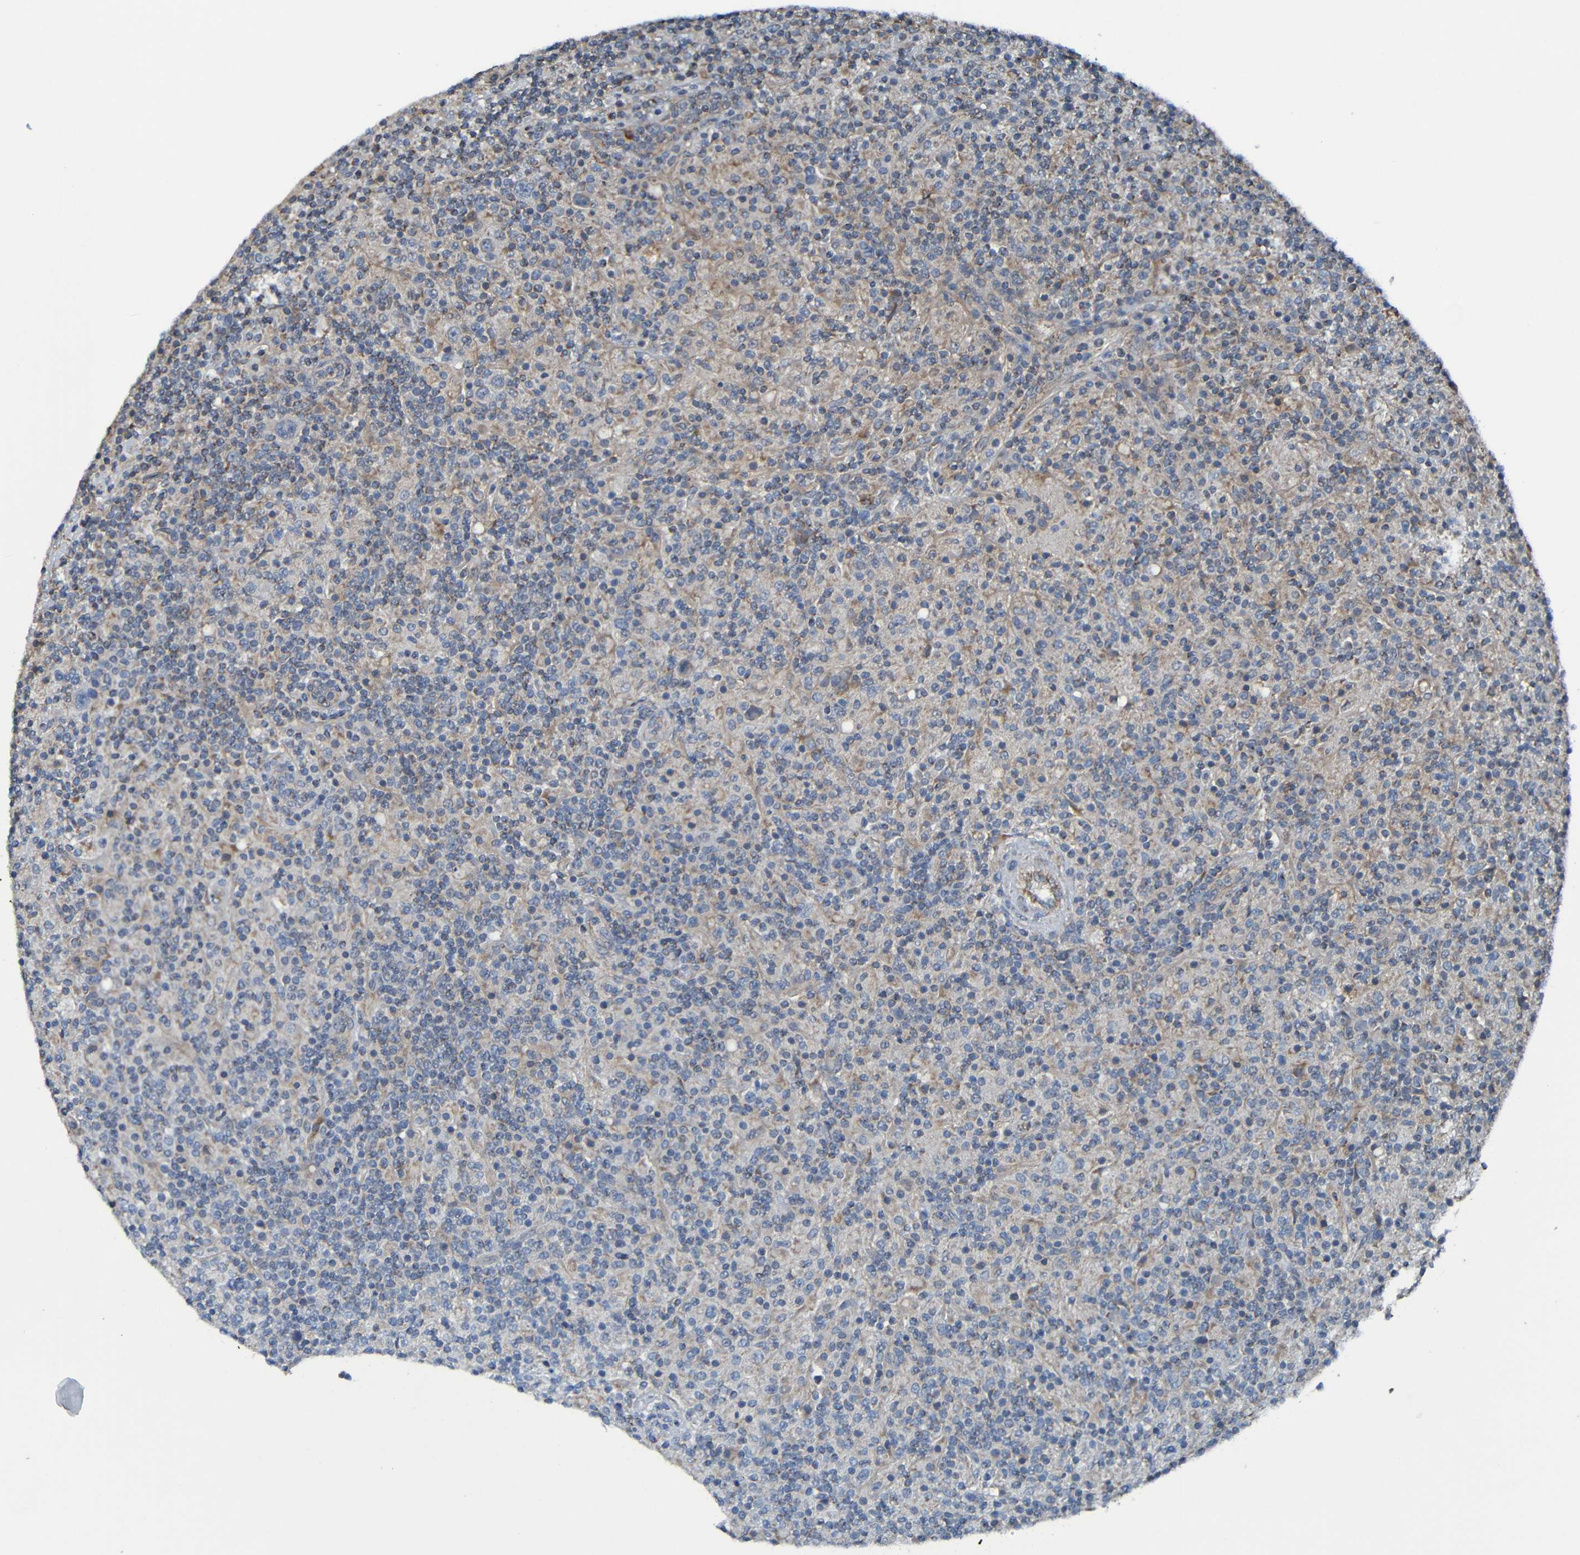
{"staining": {"intensity": "negative", "quantity": "none", "location": "none"}, "tissue": "lymphoma", "cell_type": "Tumor cells", "image_type": "cancer", "snomed": [{"axis": "morphology", "description": "Hodgkin's disease, NOS"}, {"axis": "topography", "description": "Lymph node"}], "caption": "High power microscopy image of an immunohistochemistry (IHC) micrograph of lymphoma, revealing no significant positivity in tumor cells. Nuclei are stained in blue.", "gene": "ADAM15", "patient": {"sex": "male", "age": 70}}